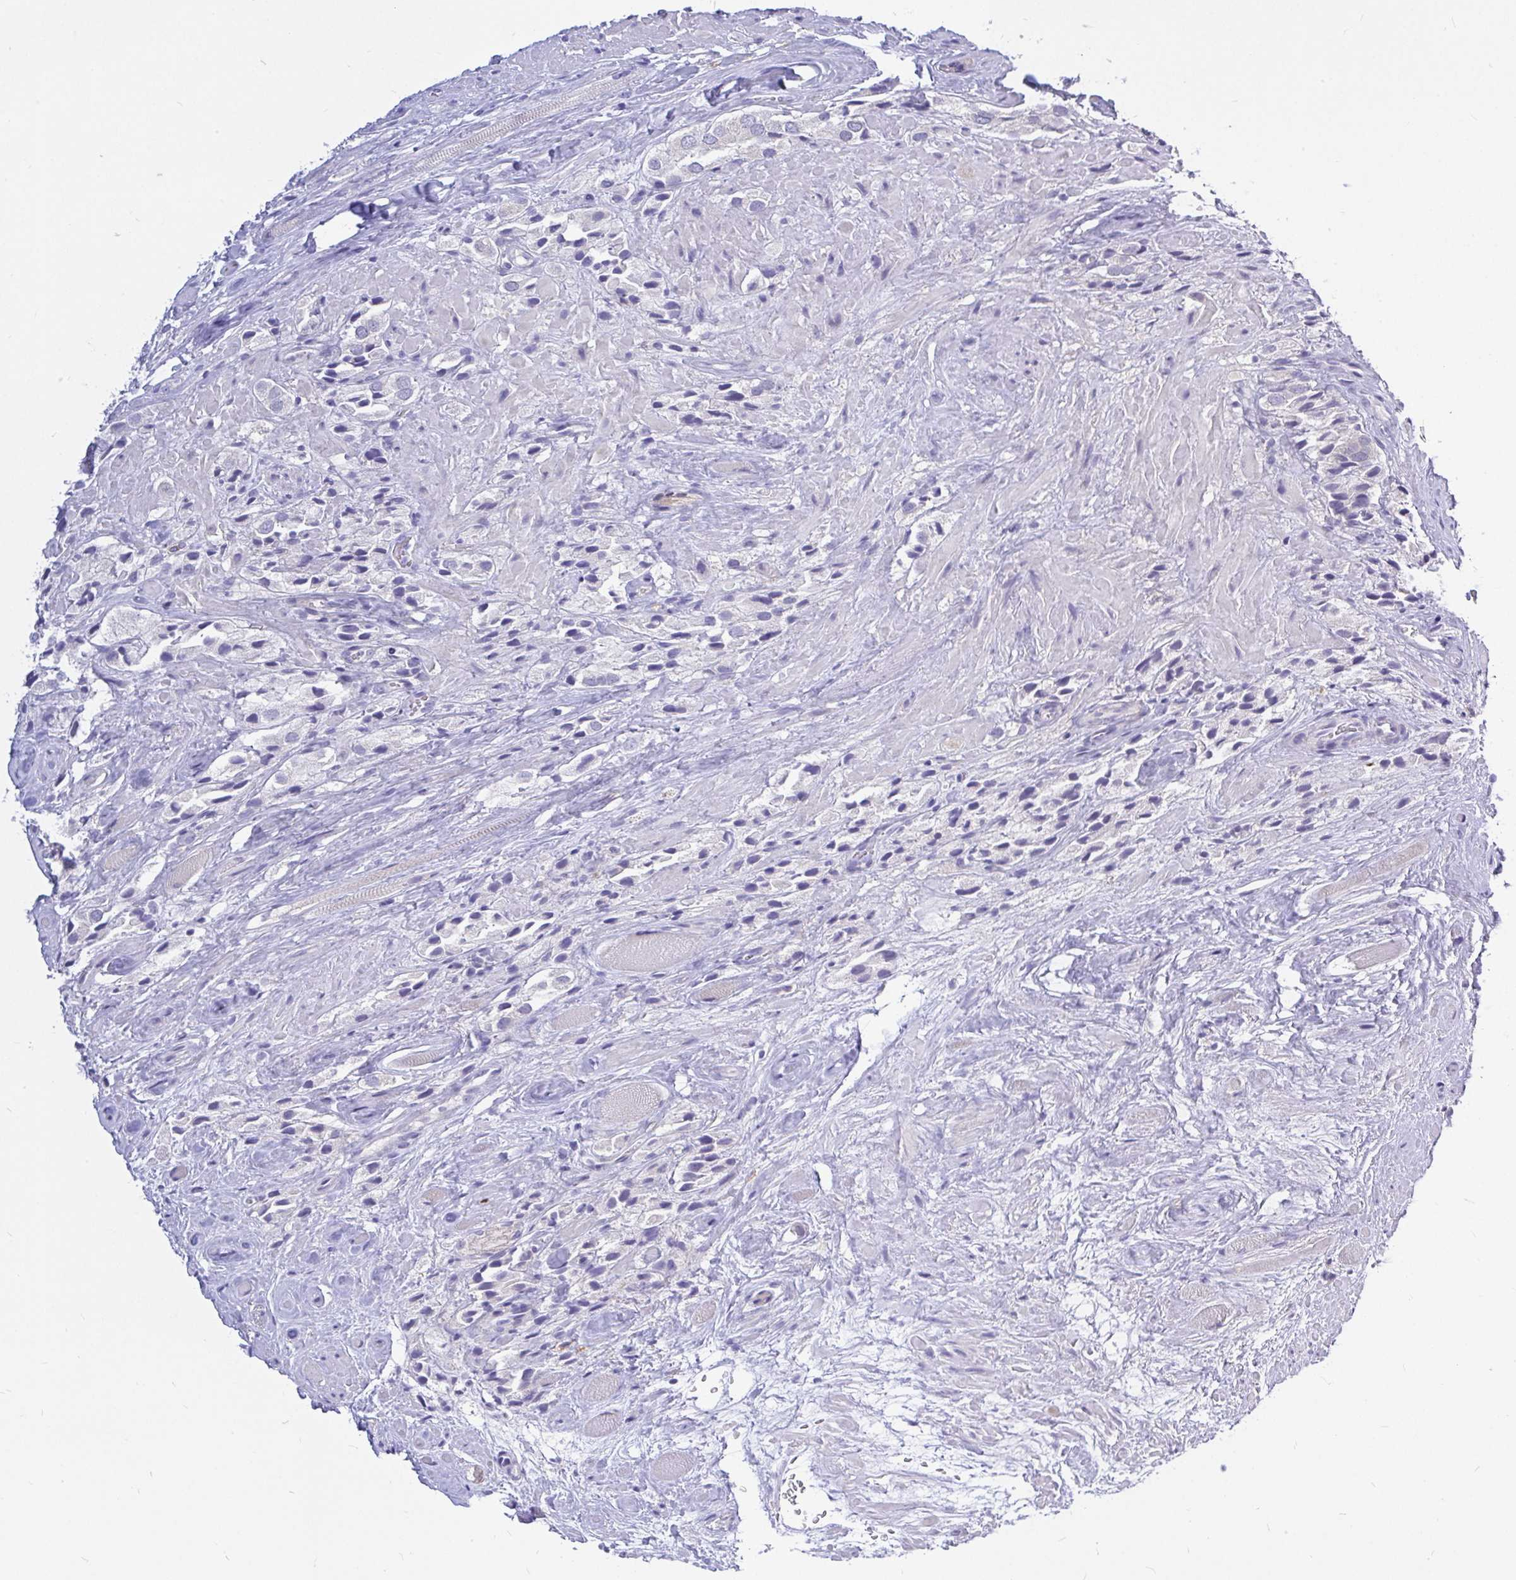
{"staining": {"intensity": "negative", "quantity": "none", "location": "none"}, "tissue": "prostate cancer", "cell_type": "Tumor cells", "image_type": "cancer", "snomed": [{"axis": "morphology", "description": "Adenocarcinoma, High grade"}, {"axis": "topography", "description": "Prostate and seminal vesicle, NOS"}], "caption": "Tumor cells show no significant positivity in prostate cancer.", "gene": "MAP1LC3A", "patient": {"sex": "male", "age": 64}}